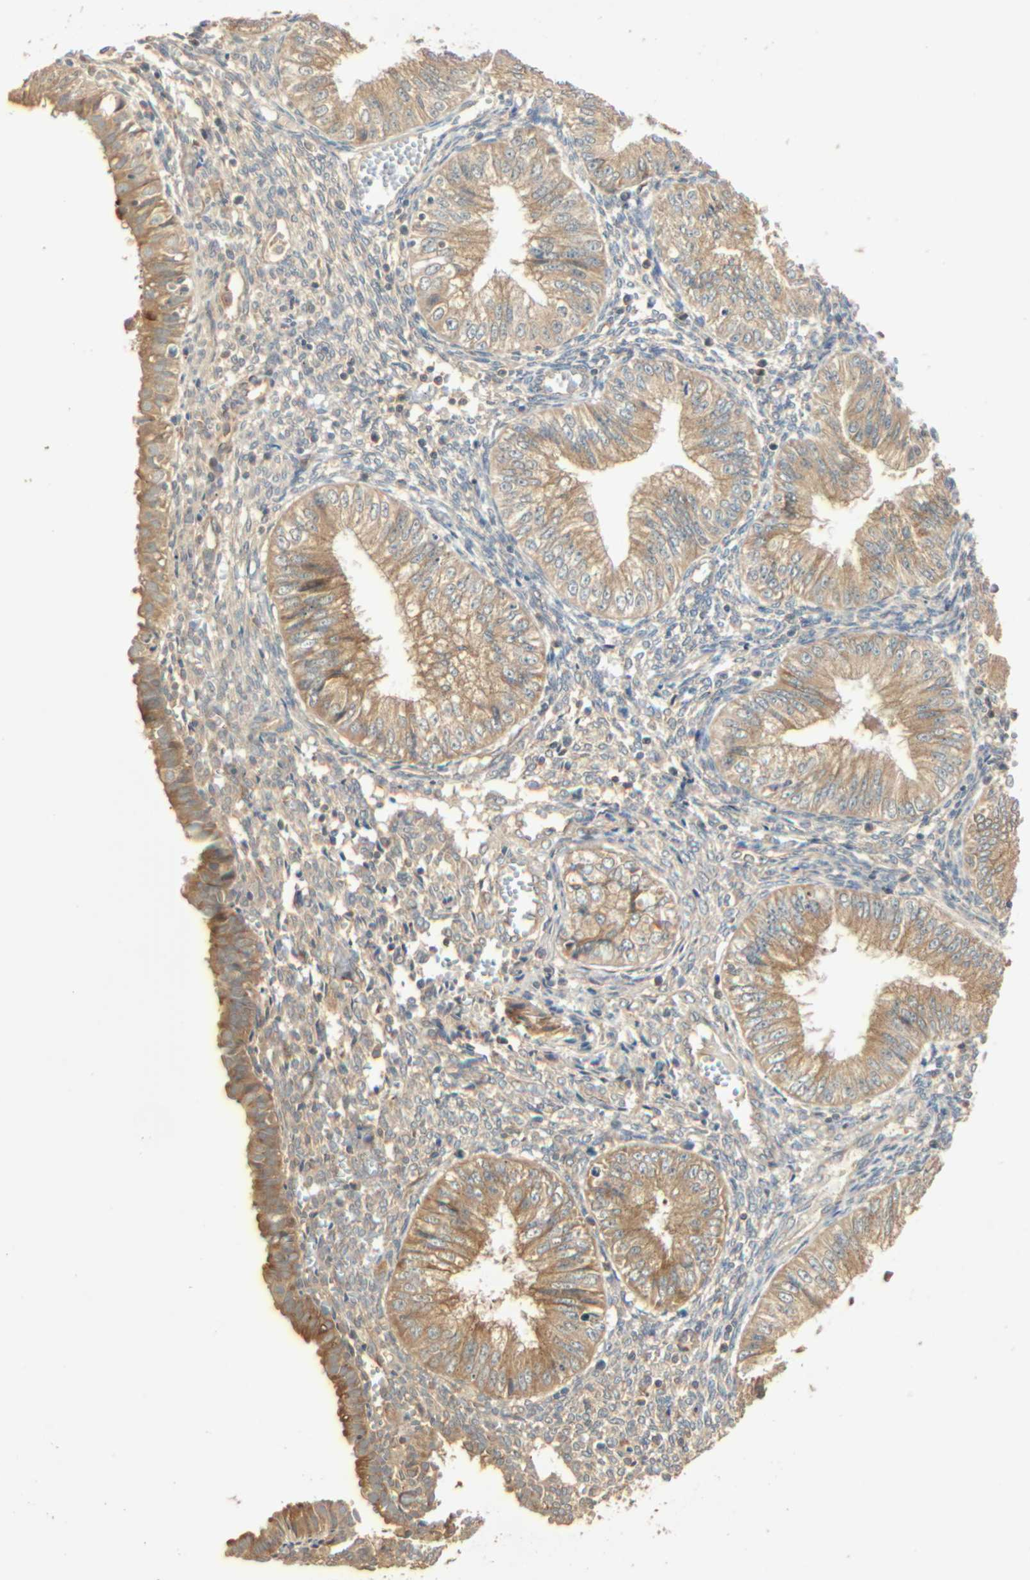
{"staining": {"intensity": "weak", "quantity": ">75%", "location": "cytoplasmic/membranous"}, "tissue": "endometrial cancer", "cell_type": "Tumor cells", "image_type": "cancer", "snomed": [{"axis": "morphology", "description": "Normal tissue, NOS"}, {"axis": "morphology", "description": "Adenocarcinoma, NOS"}, {"axis": "topography", "description": "Endometrium"}], "caption": "High-magnification brightfield microscopy of endometrial cancer (adenocarcinoma) stained with DAB (3,3'-diaminobenzidine) (brown) and counterstained with hematoxylin (blue). tumor cells exhibit weak cytoplasmic/membranous staining is identified in about>75% of cells.", "gene": "GALK1", "patient": {"sex": "female", "age": 53}}